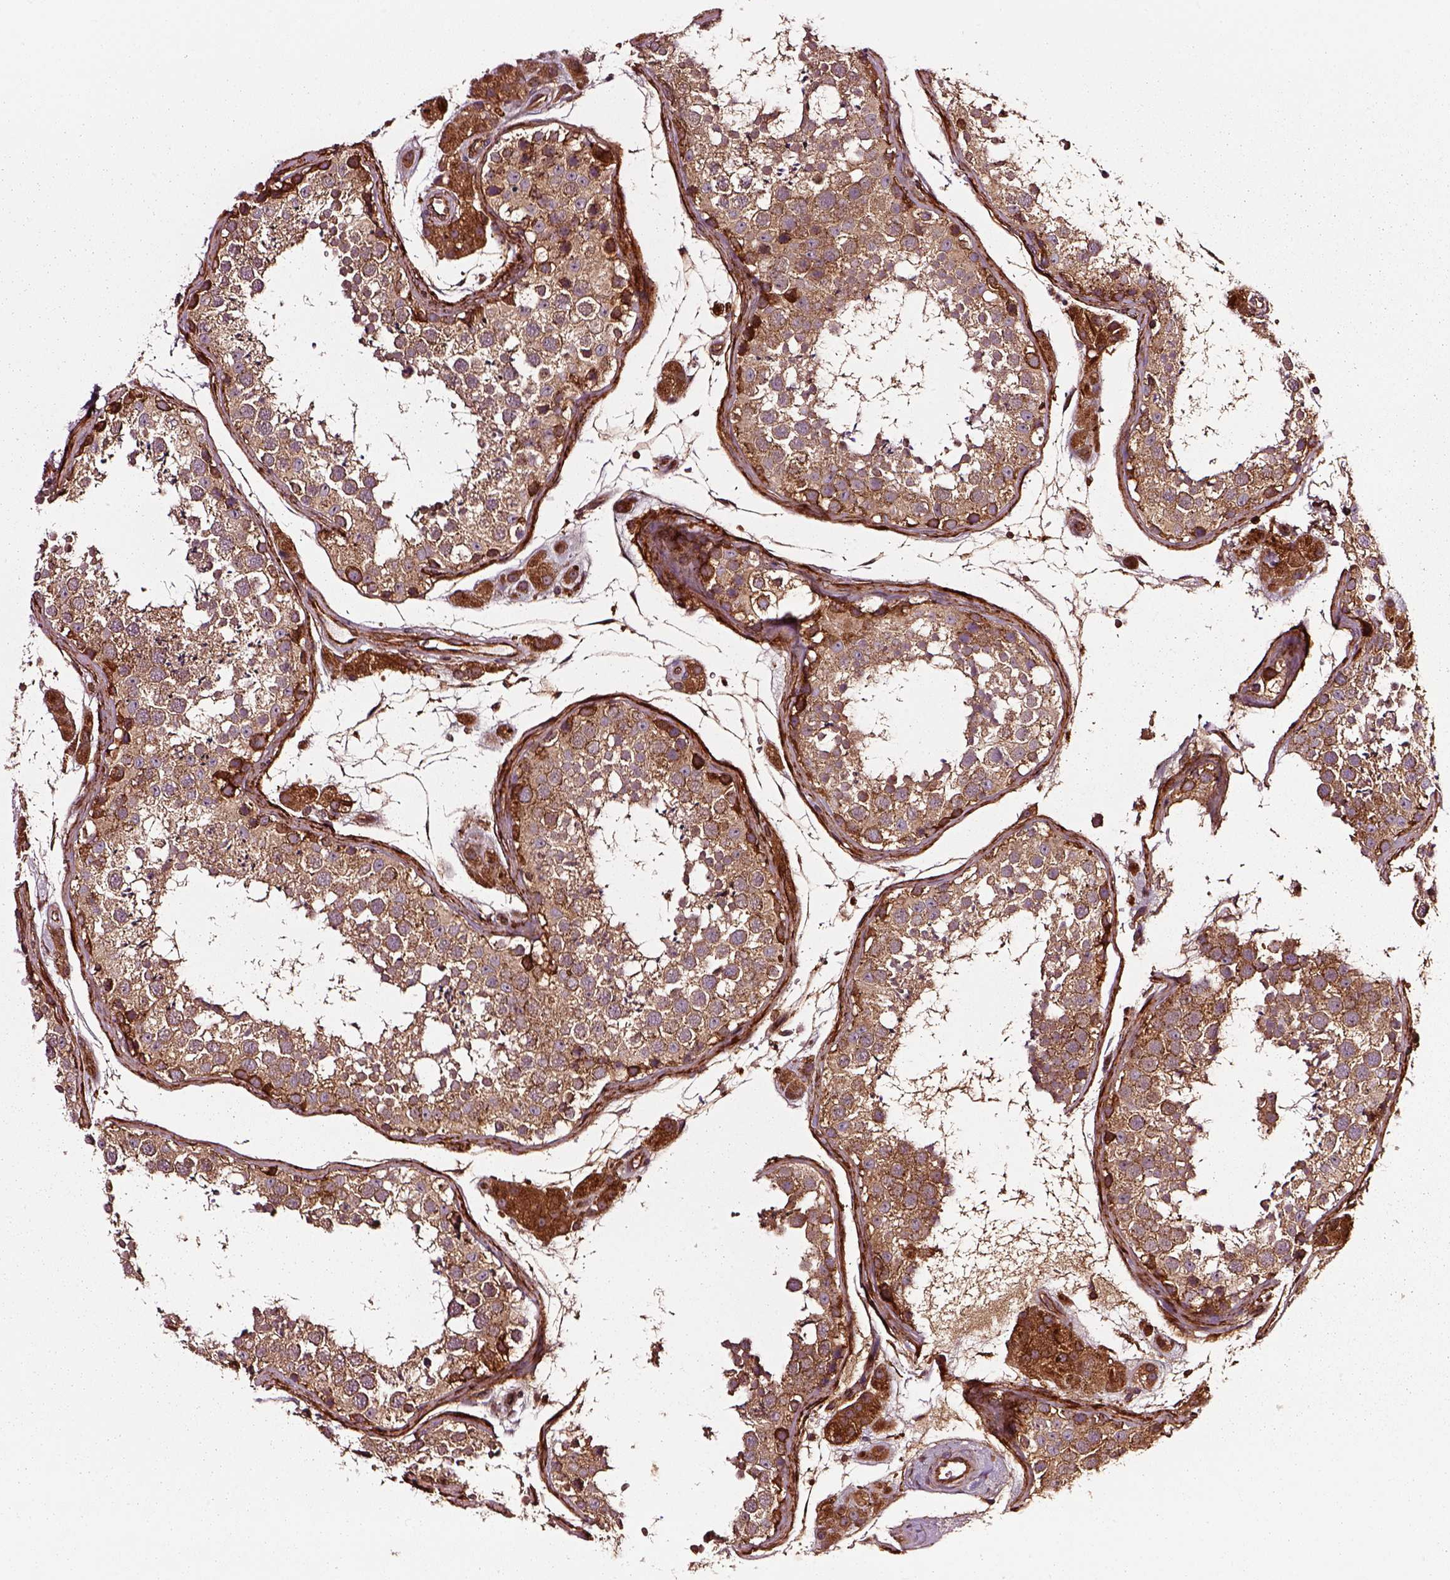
{"staining": {"intensity": "moderate", "quantity": ">75%", "location": "cytoplasmic/membranous"}, "tissue": "testis", "cell_type": "Cells in seminiferous ducts", "image_type": "normal", "snomed": [{"axis": "morphology", "description": "Normal tissue, NOS"}, {"axis": "topography", "description": "Testis"}], "caption": "The photomicrograph reveals a brown stain indicating the presence of a protein in the cytoplasmic/membranous of cells in seminiferous ducts in testis. Ihc stains the protein of interest in brown and the nuclei are stained blue.", "gene": "WASHC2A", "patient": {"sex": "male", "age": 41}}